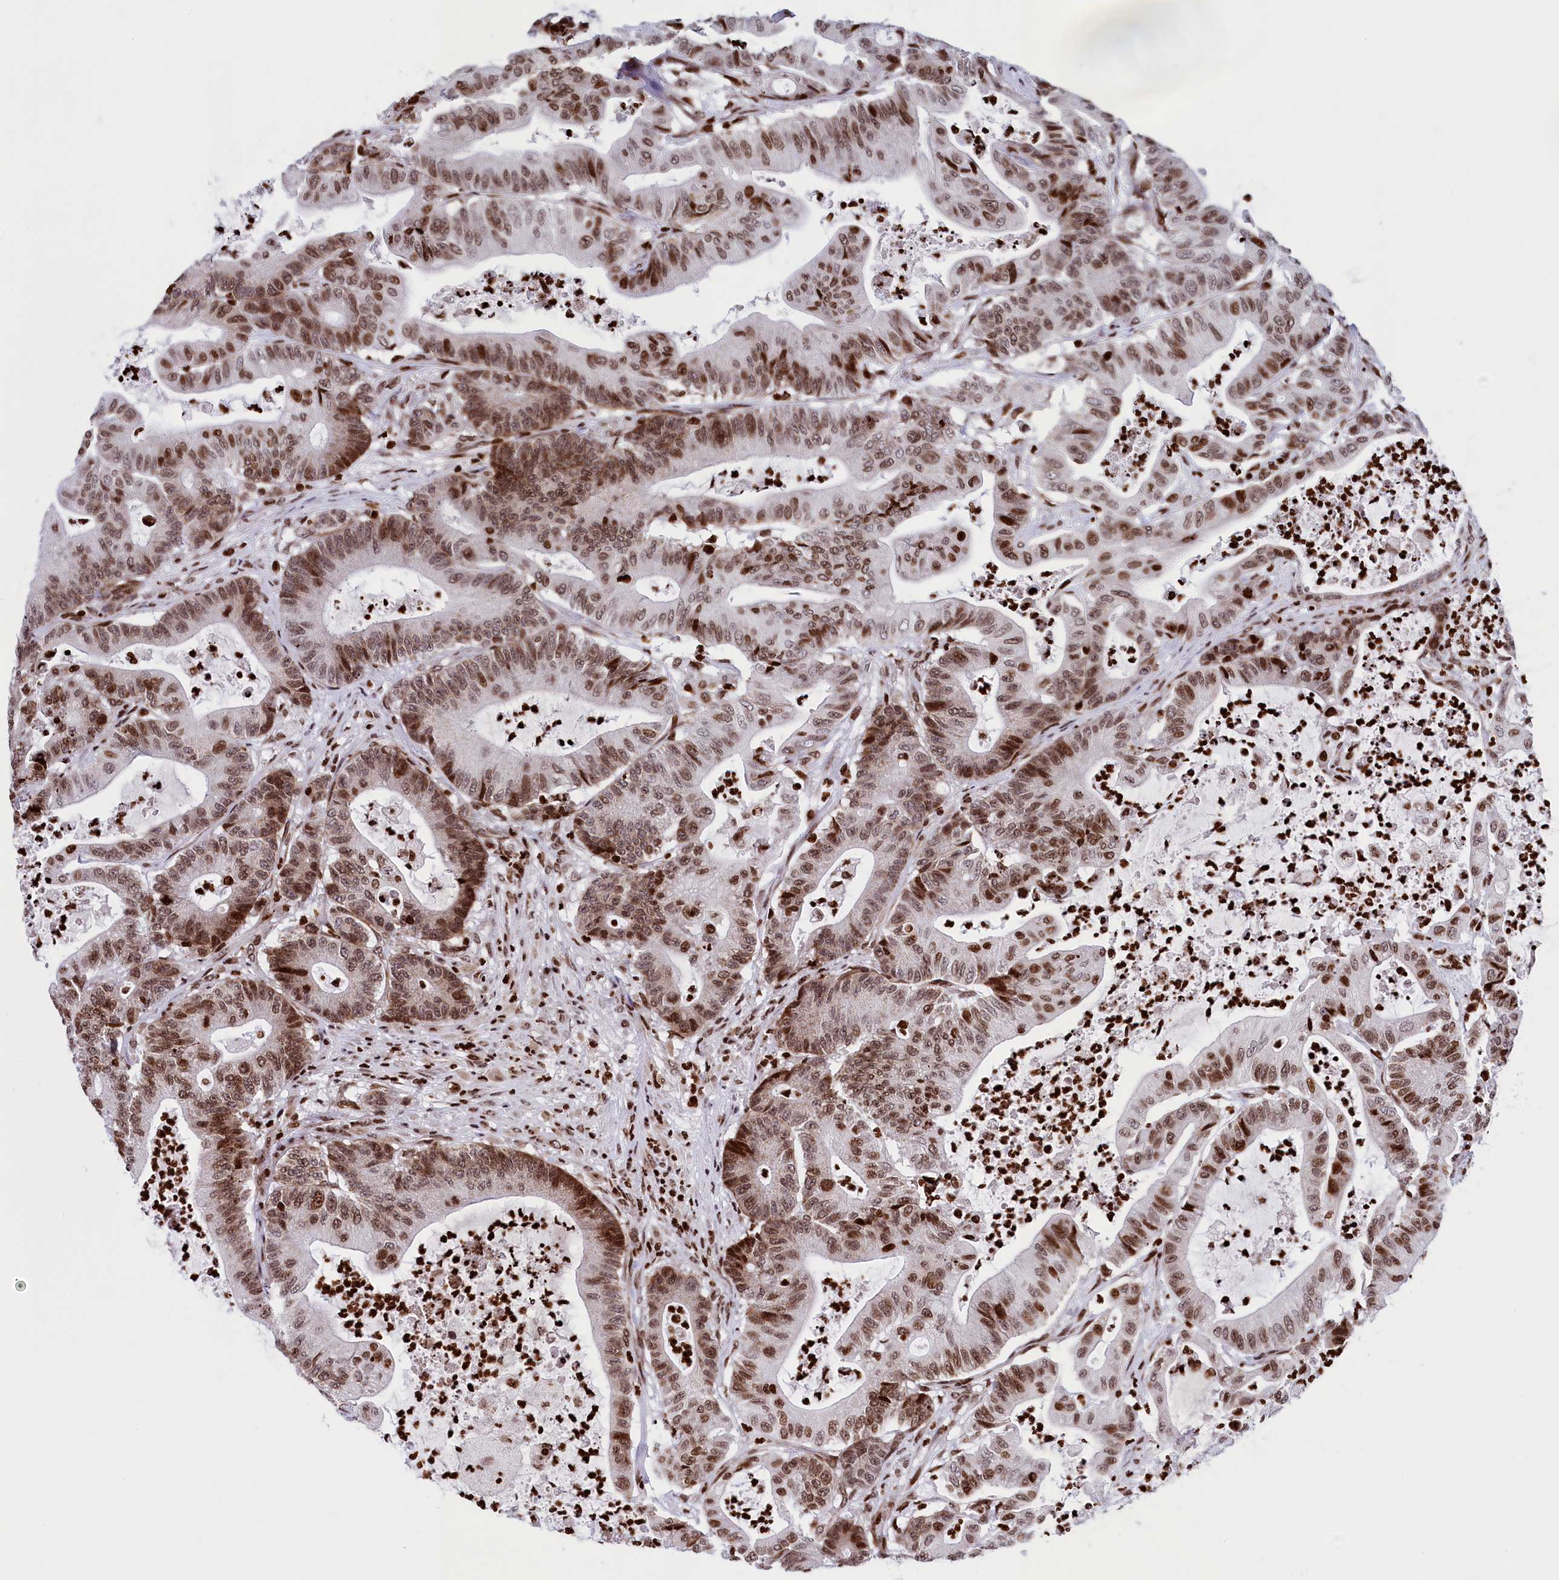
{"staining": {"intensity": "moderate", "quantity": ">75%", "location": "nuclear"}, "tissue": "colorectal cancer", "cell_type": "Tumor cells", "image_type": "cancer", "snomed": [{"axis": "morphology", "description": "Adenocarcinoma, NOS"}, {"axis": "topography", "description": "Colon"}], "caption": "Colorectal adenocarcinoma stained with a protein marker shows moderate staining in tumor cells.", "gene": "TIMM29", "patient": {"sex": "female", "age": 84}}